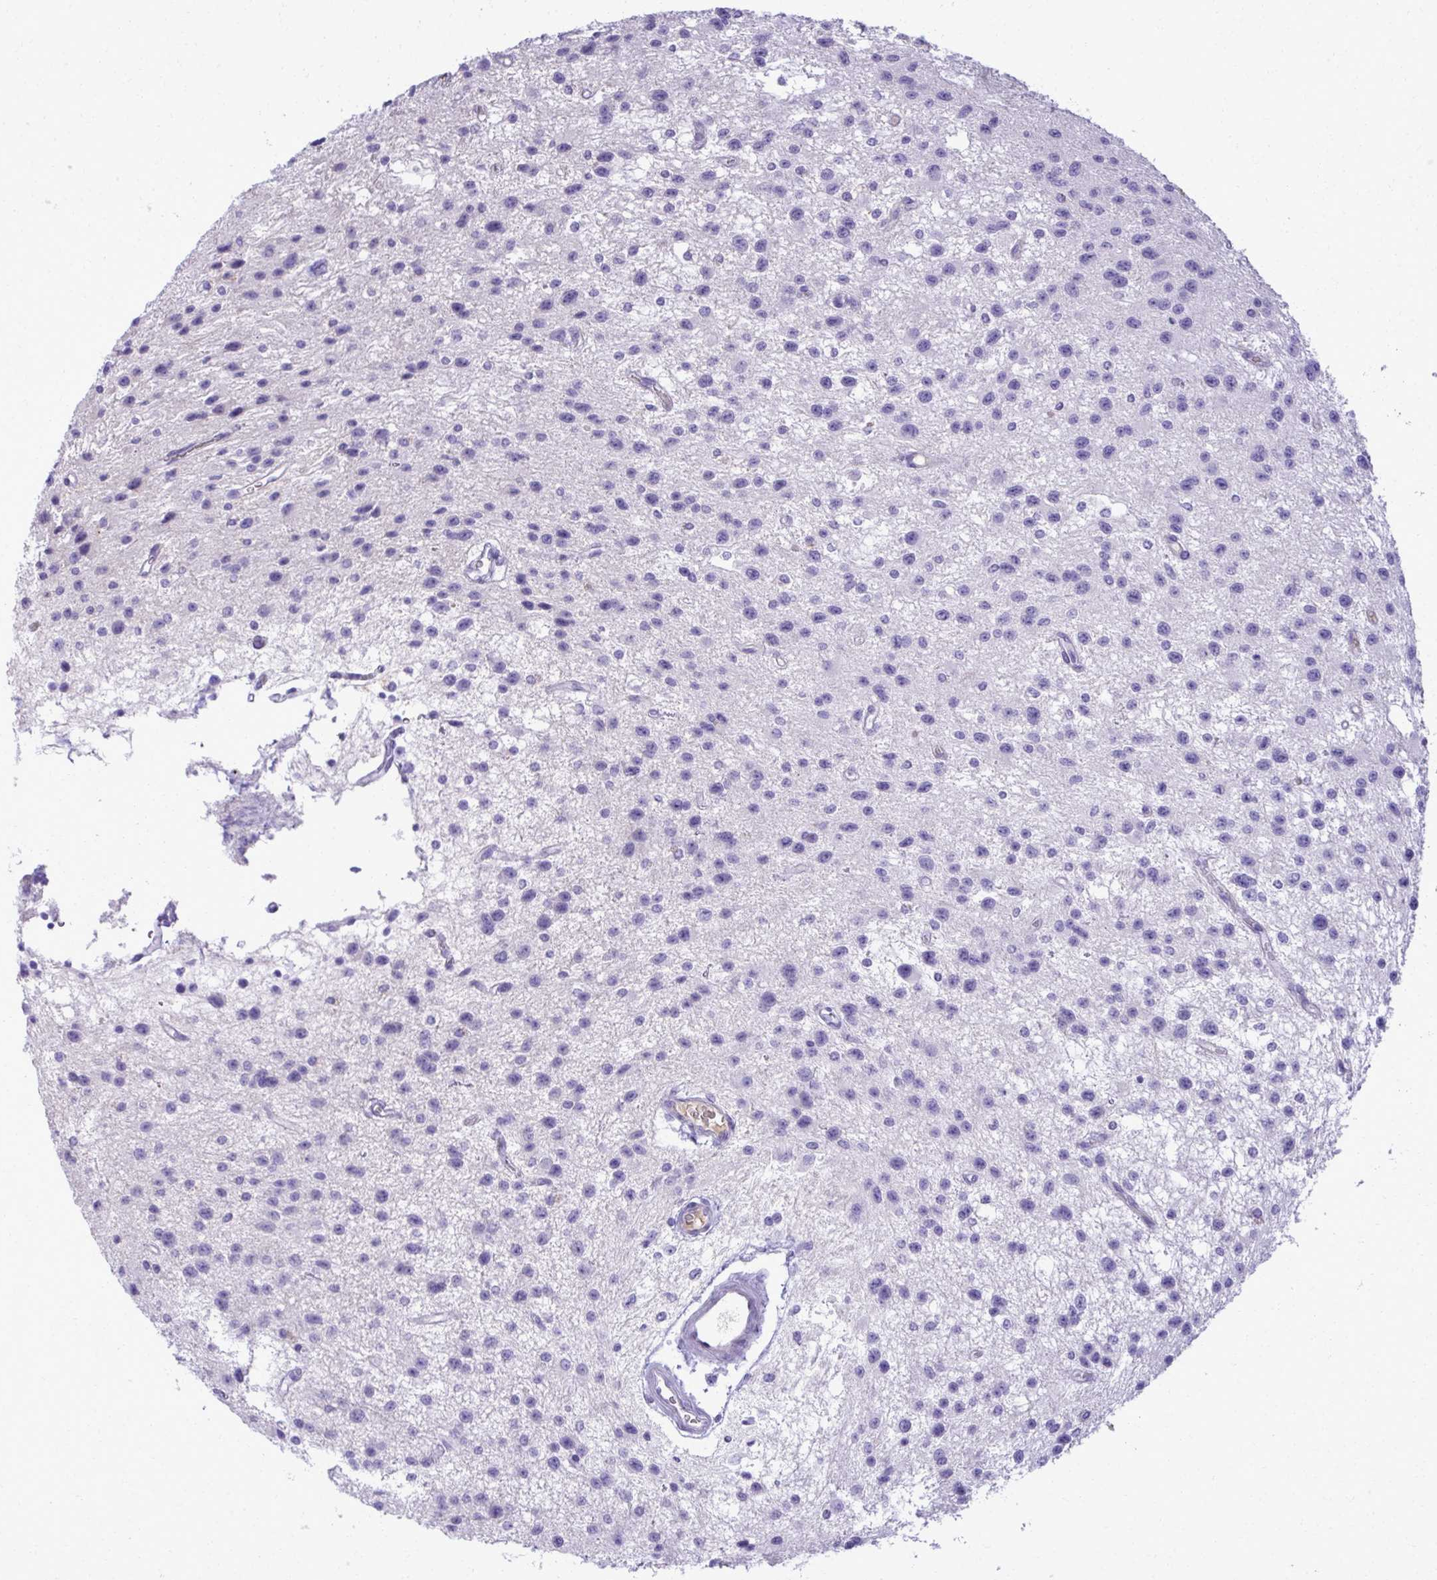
{"staining": {"intensity": "negative", "quantity": "none", "location": "none"}, "tissue": "glioma", "cell_type": "Tumor cells", "image_type": "cancer", "snomed": [{"axis": "morphology", "description": "Glioma, malignant, Low grade"}, {"axis": "topography", "description": "Brain"}], "caption": "DAB immunohistochemical staining of human malignant glioma (low-grade) displays no significant staining in tumor cells. The staining is performed using DAB (3,3'-diaminobenzidine) brown chromogen with nuclei counter-stained in using hematoxylin.", "gene": "PITPNM3", "patient": {"sex": "male", "age": 43}}